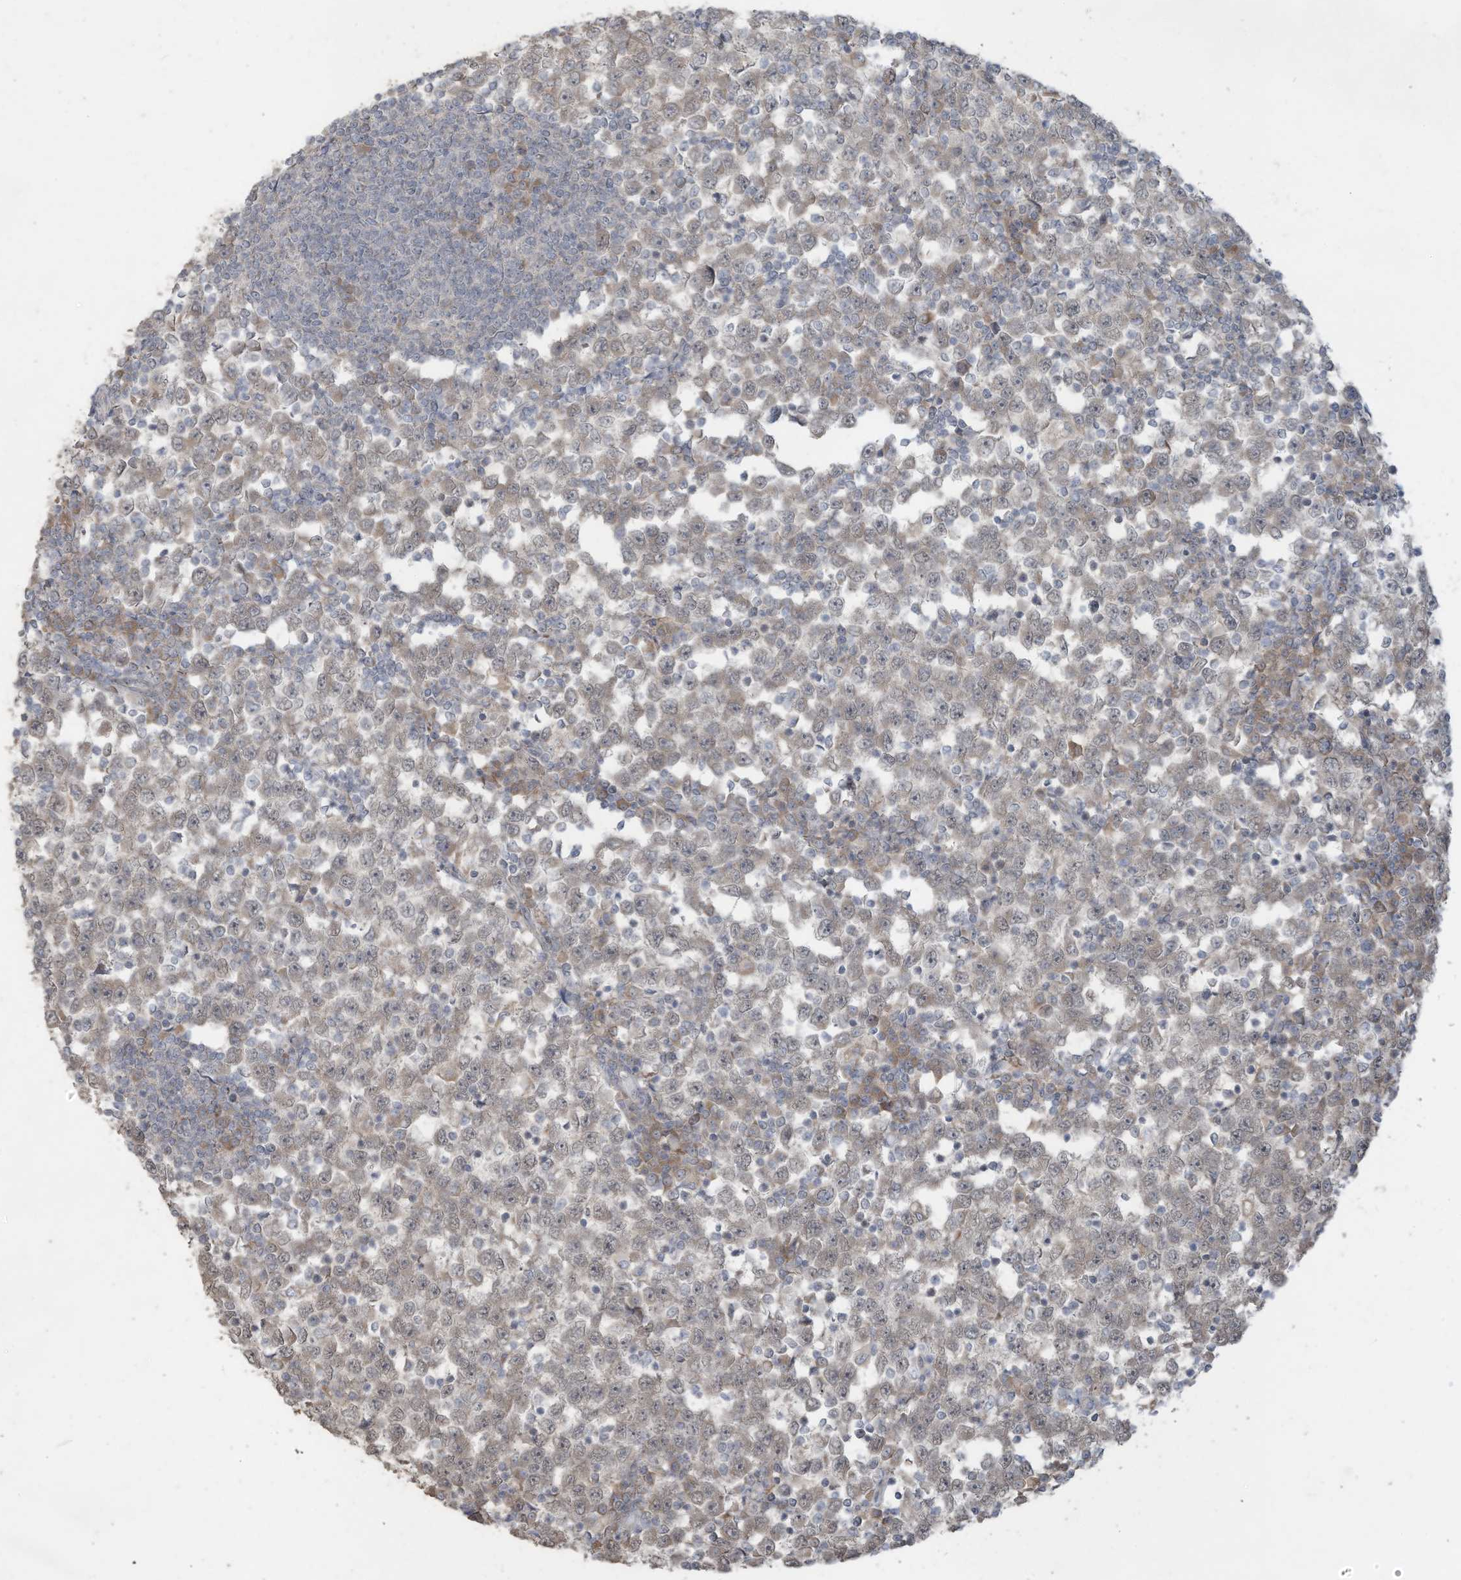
{"staining": {"intensity": "weak", "quantity": "25%-75%", "location": "cytoplasmic/membranous"}, "tissue": "testis cancer", "cell_type": "Tumor cells", "image_type": "cancer", "snomed": [{"axis": "morphology", "description": "Seminoma, NOS"}, {"axis": "topography", "description": "Testis"}], "caption": "Human seminoma (testis) stained for a protein (brown) demonstrates weak cytoplasmic/membranous positive positivity in about 25%-75% of tumor cells.", "gene": "MAGIX", "patient": {"sex": "male", "age": 65}}